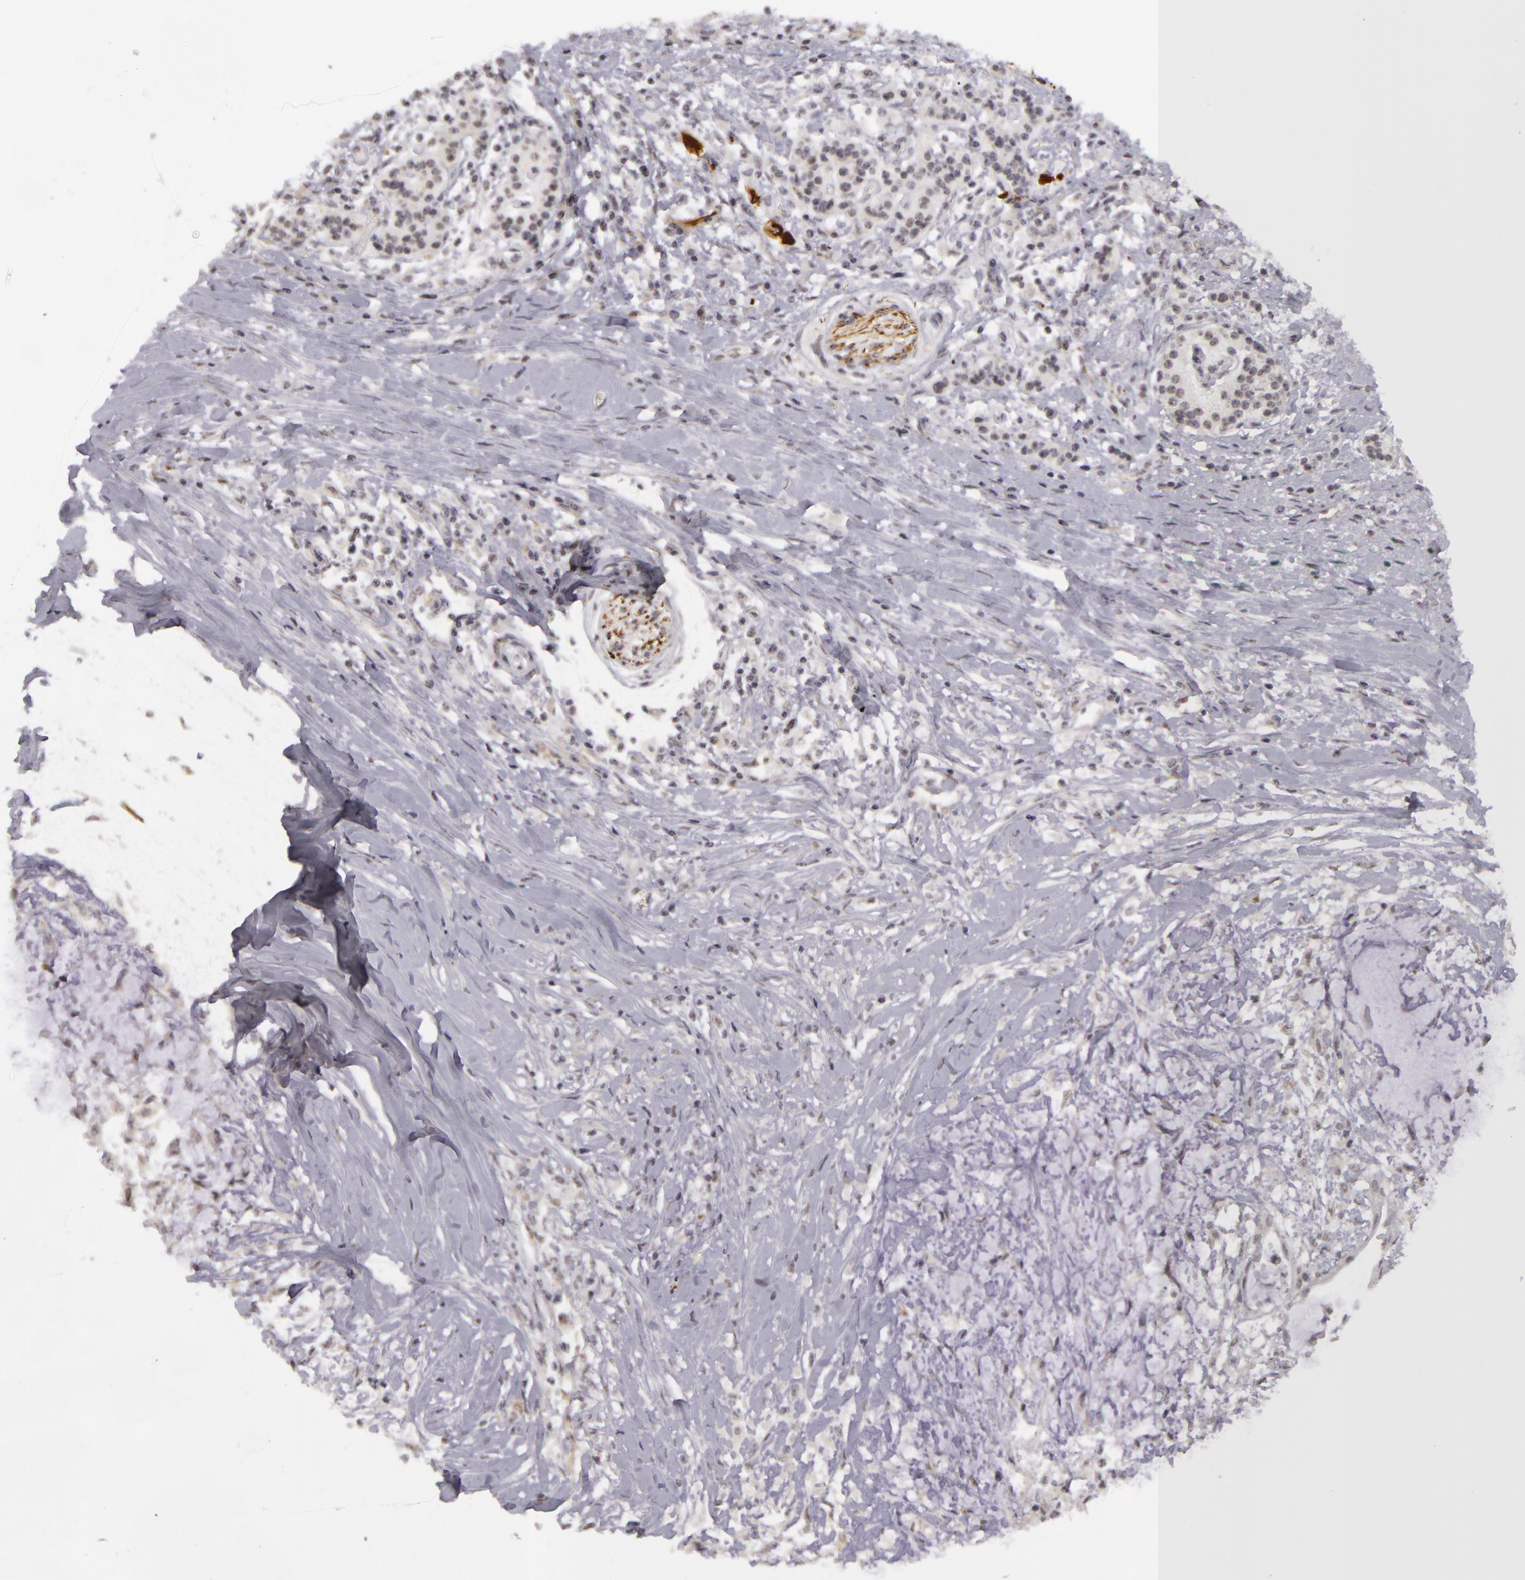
{"staining": {"intensity": "negative", "quantity": "none", "location": "none"}, "tissue": "pancreatic cancer", "cell_type": "Tumor cells", "image_type": "cancer", "snomed": [{"axis": "morphology", "description": "Adenocarcinoma, NOS"}, {"axis": "topography", "description": "Pancreas"}], "caption": "A high-resolution histopathology image shows immunohistochemistry (IHC) staining of pancreatic adenocarcinoma, which displays no significant positivity in tumor cells.", "gene": "RRP7A", "patient": {"sex": "female", "age": 64}}